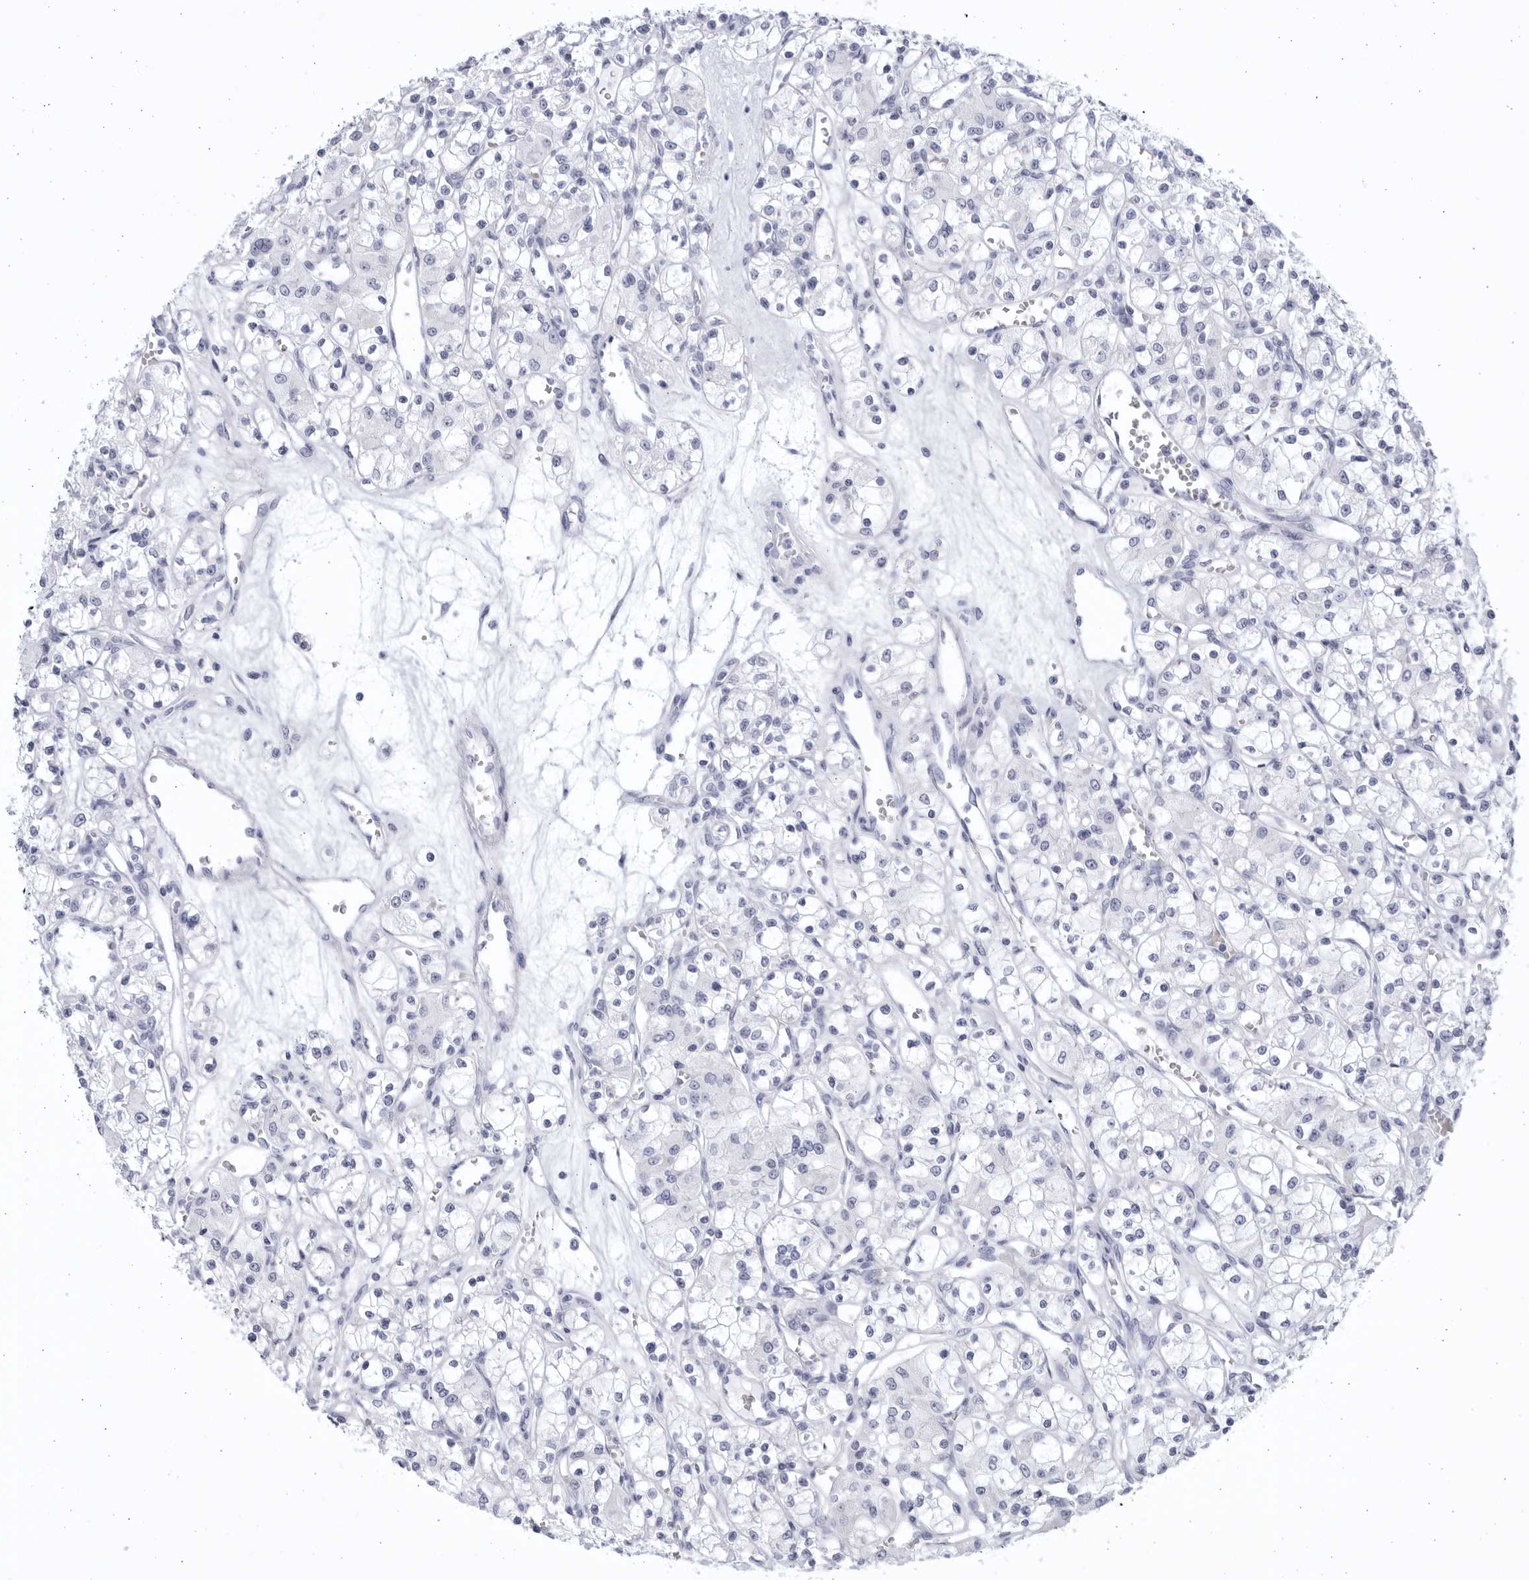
{"staining": {"intensity": "negative", "quantity": "none", "location": "none"}, "tissue": "renal cancer", "cell_type": "Tumor cells", "image_type": "cancer", "snomed": [{"axis": "morphology", "description": "Adenocarcinoma, NOS"}, {"axis": "topography", "description": "Kidney"}], "caption": "The micrograph displays no staining of tumor cells in renal adenocarcinoma.", "gene": "CCDC181", "patient": {"sex": "female", "age": 59}}